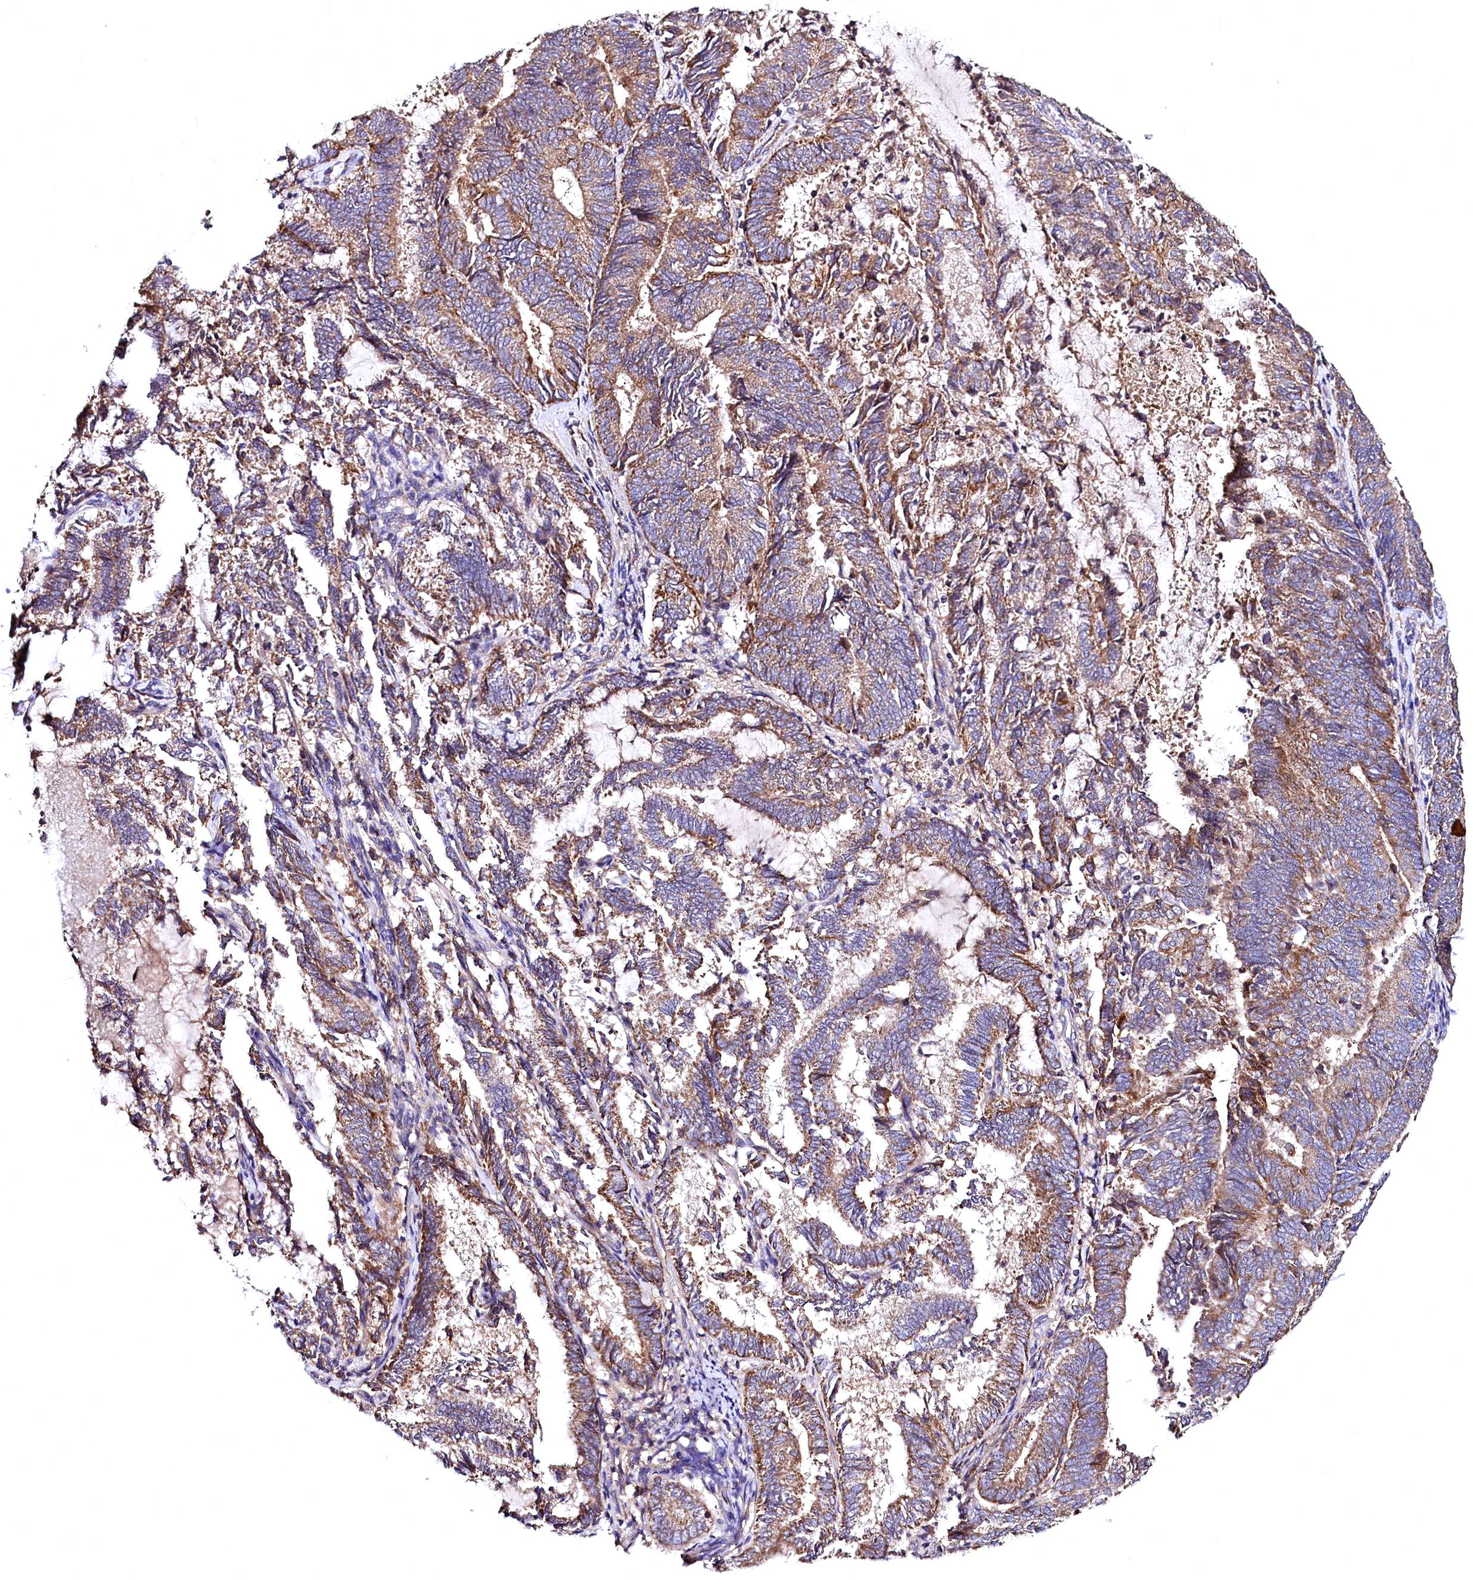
{"staining": {"intensity": "moderate", "quantity": ">75%", "location": "cytoplasmic/membranous"}, "tissue": "endometrial cancer", "cell_type": "Tumor cells", "image_type": "cancer", "snomed": [{"axis": "morphology", "description": "Adenocarcinoma, NOS"}, {"axis": "topography", "description": "Endometrium"}], "caption": "Immunohistochemical staining of human endometrial cancer demonstrates medium levels of moderate cytoplasmic/membranous protein expression in about >75% of tumor cells.", "gene": "MRPL57", "patient": {"sex": "female", "age": 80}}